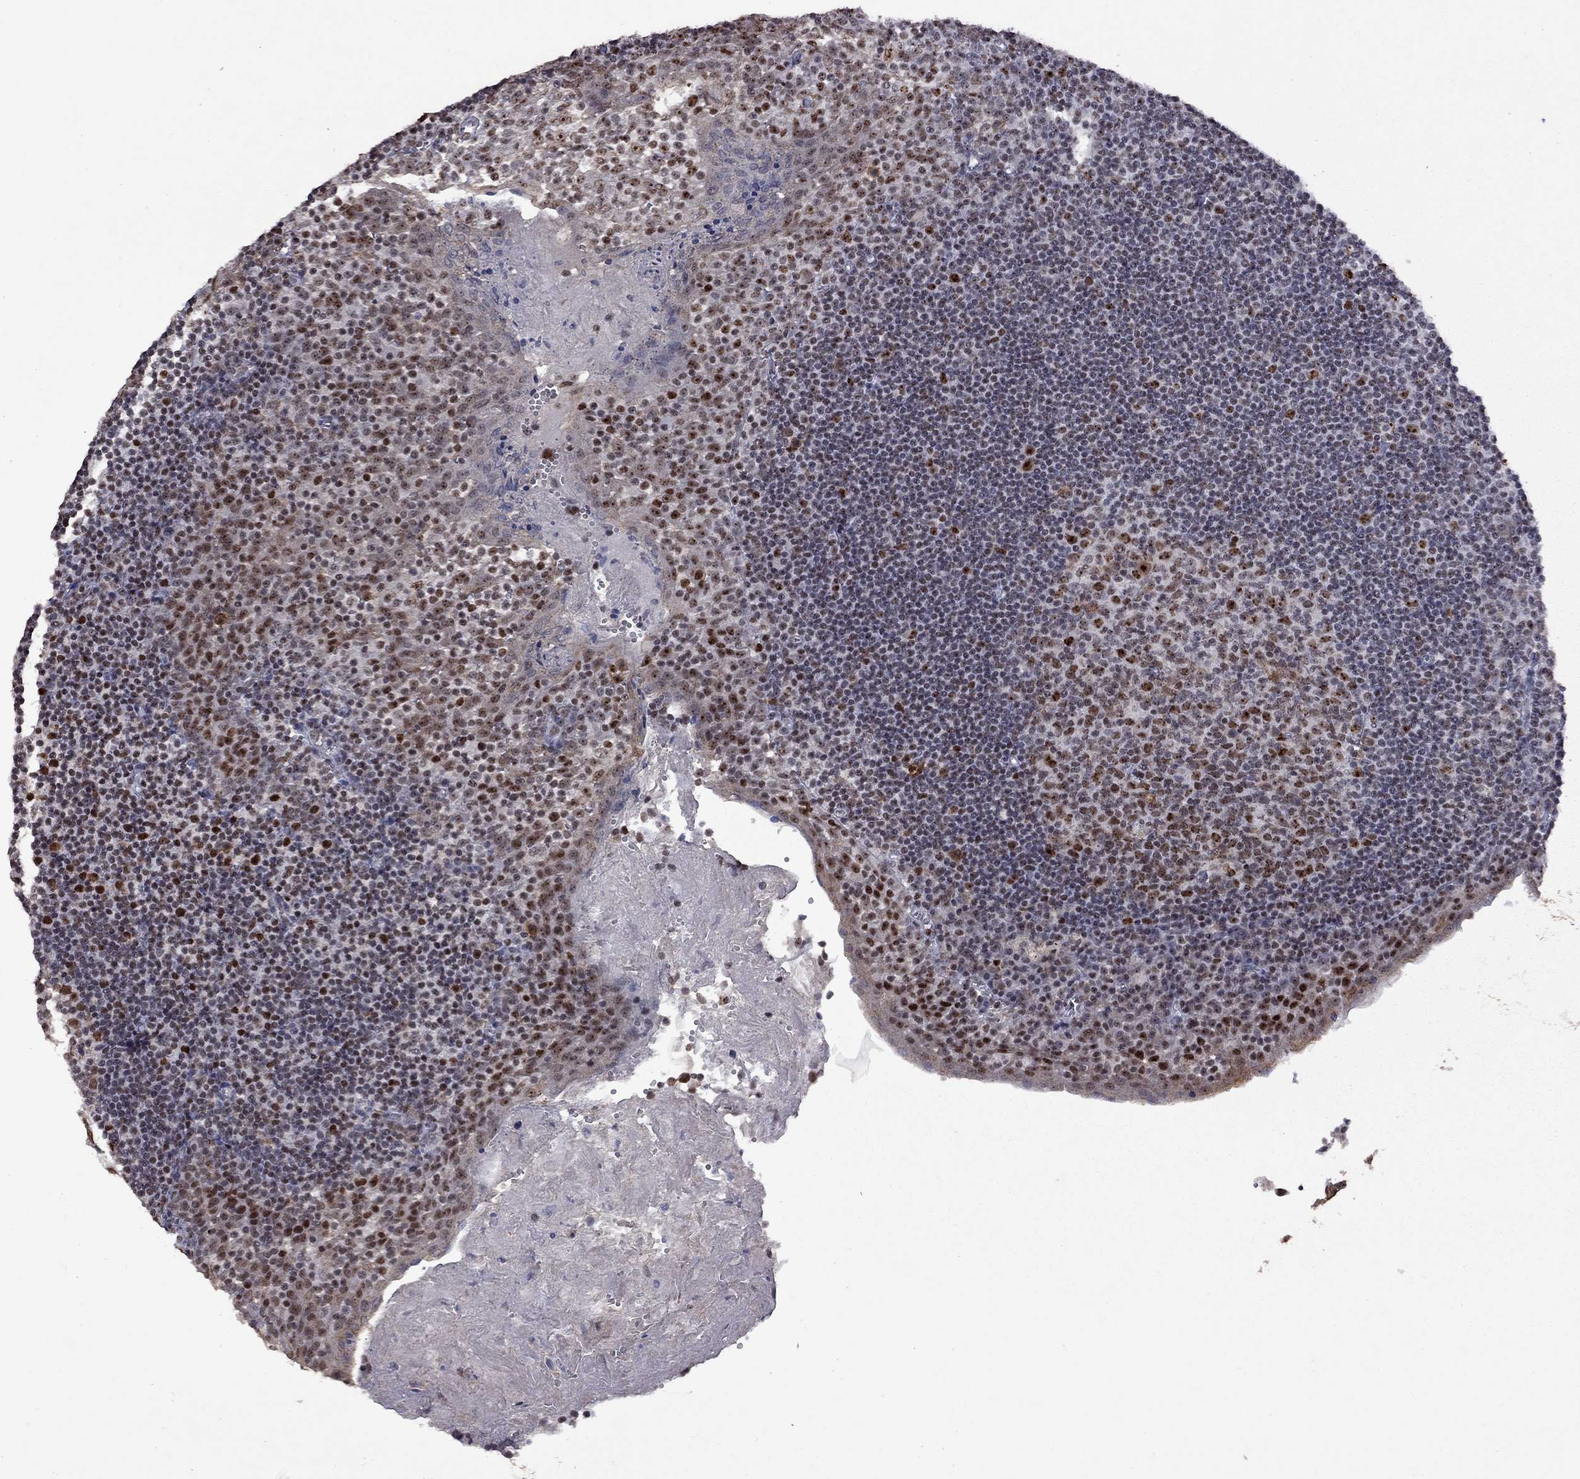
{"staining": {"intensity": "strong", "quantity": "<25%", "location": "nuclear"}, "tissue": "lymph node", "cell_type": "Germinal center cells", "image_type": "normal", "snomed": [{"axis": "morphology", "description": "Normal tissue, NOS"}, {"axis": "topography", "description": "Lymph node"}], "caption": "Lymph node stained with DAB immunohistochemistry displays medium levels of strong nuclear positivity in approximately <25% of germinal center cells. The protein is stained brown, and the nuclei are stained in blue (DAB IHC with brightfield microscopy, high magnification).", "gene": "SPOUT1", "patient": {"sex": "female", "age": 21}}